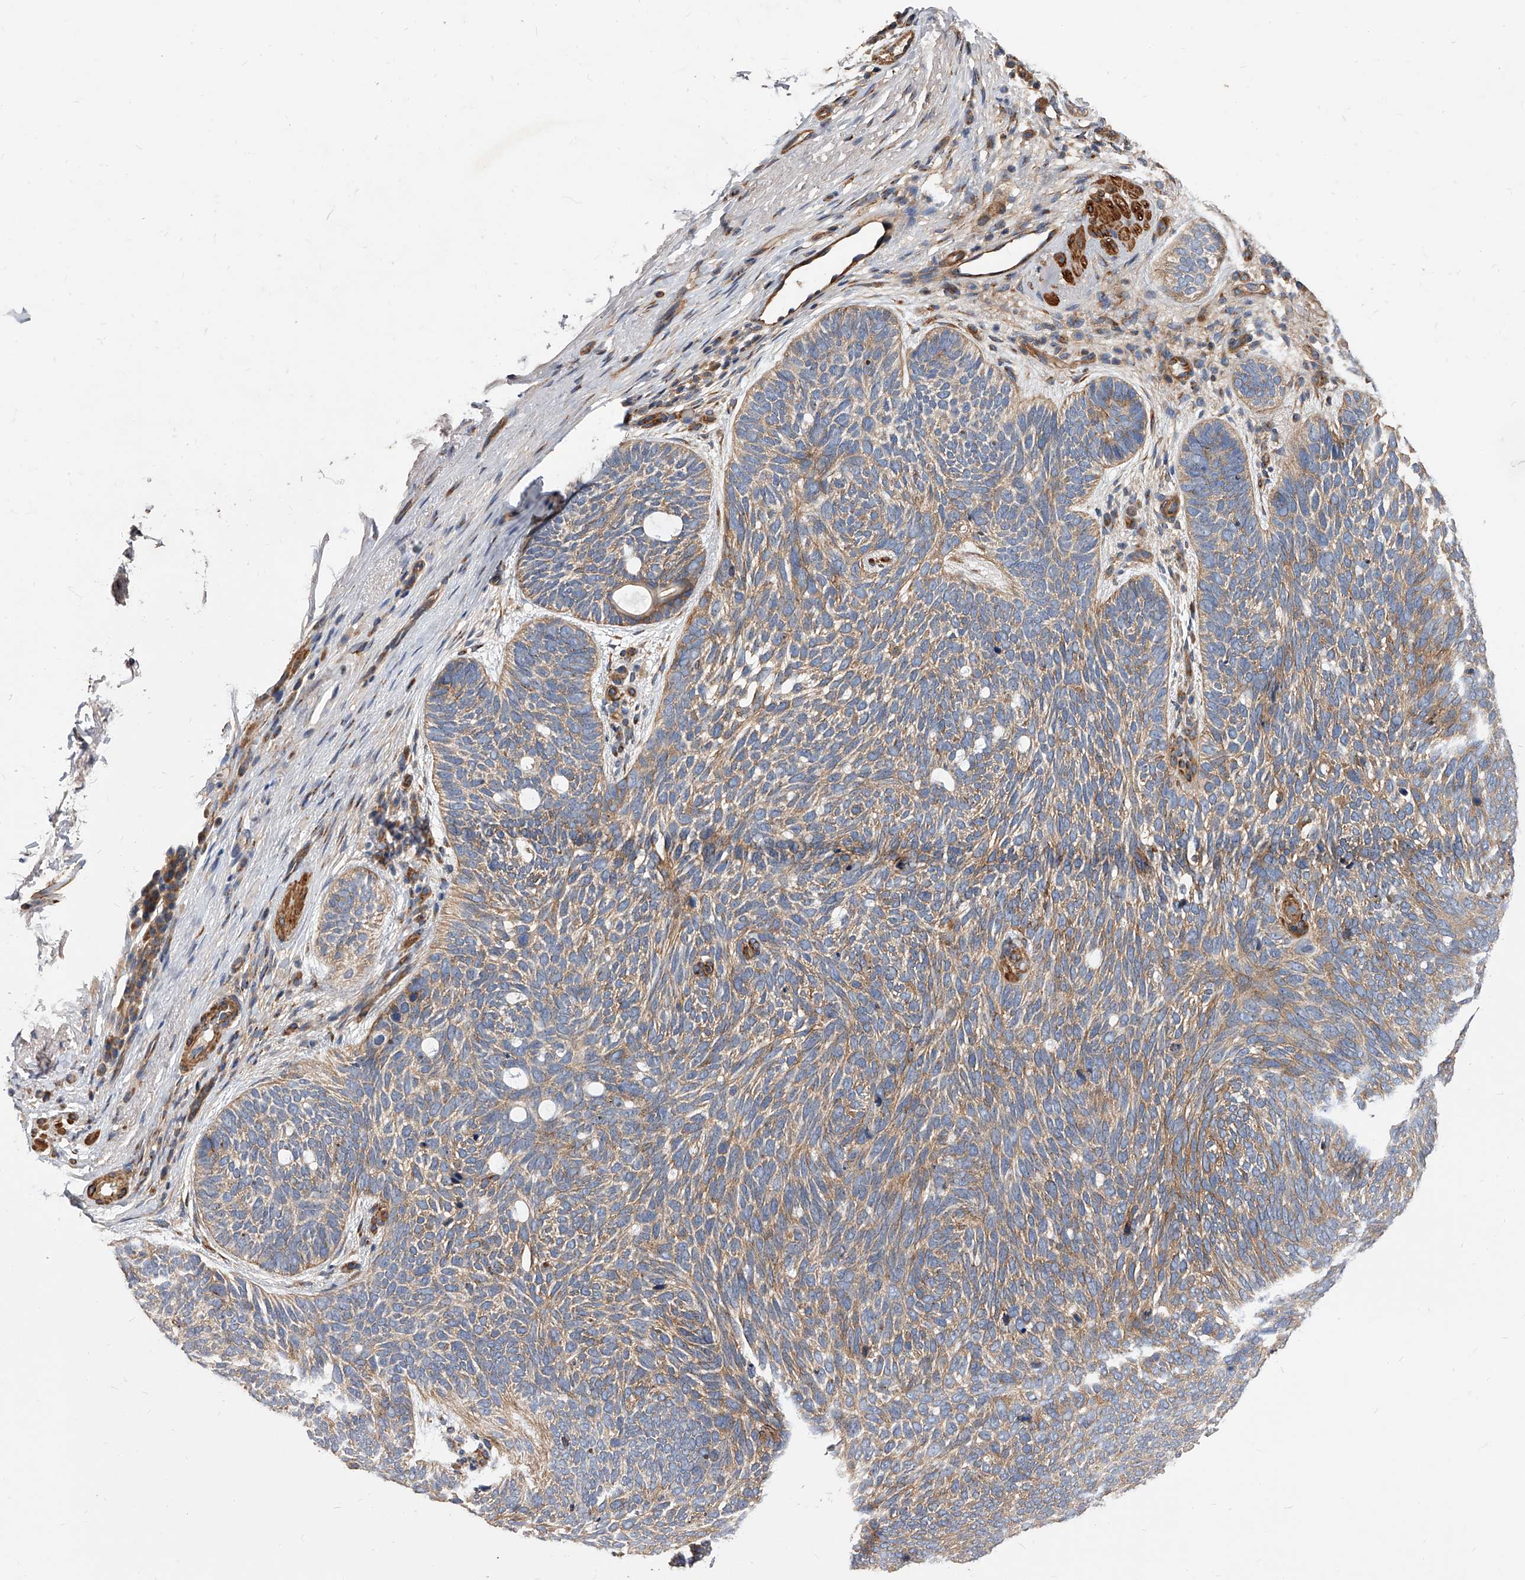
{"staining": {"intensity": "weak", "quantity": ">75%", "location": "cytoplasmic/membranous"}, "tissue": "skin cancer", "cell_type": "Tumor cells", "image_type": "cancer", "snomed": [{"axis": "morphology", "description": "Basal cell carcinoma"}, {"axis": "topography", "description": "Skin"}], "caption": "Immunohistochemical staining of basal cell carcinoma (skin) reveals weak cytoplasmic/membranous protein positivity in about >75% of tumor cells.", "gene": "PISD", "patient": {"sex": "female", "age": 85}}